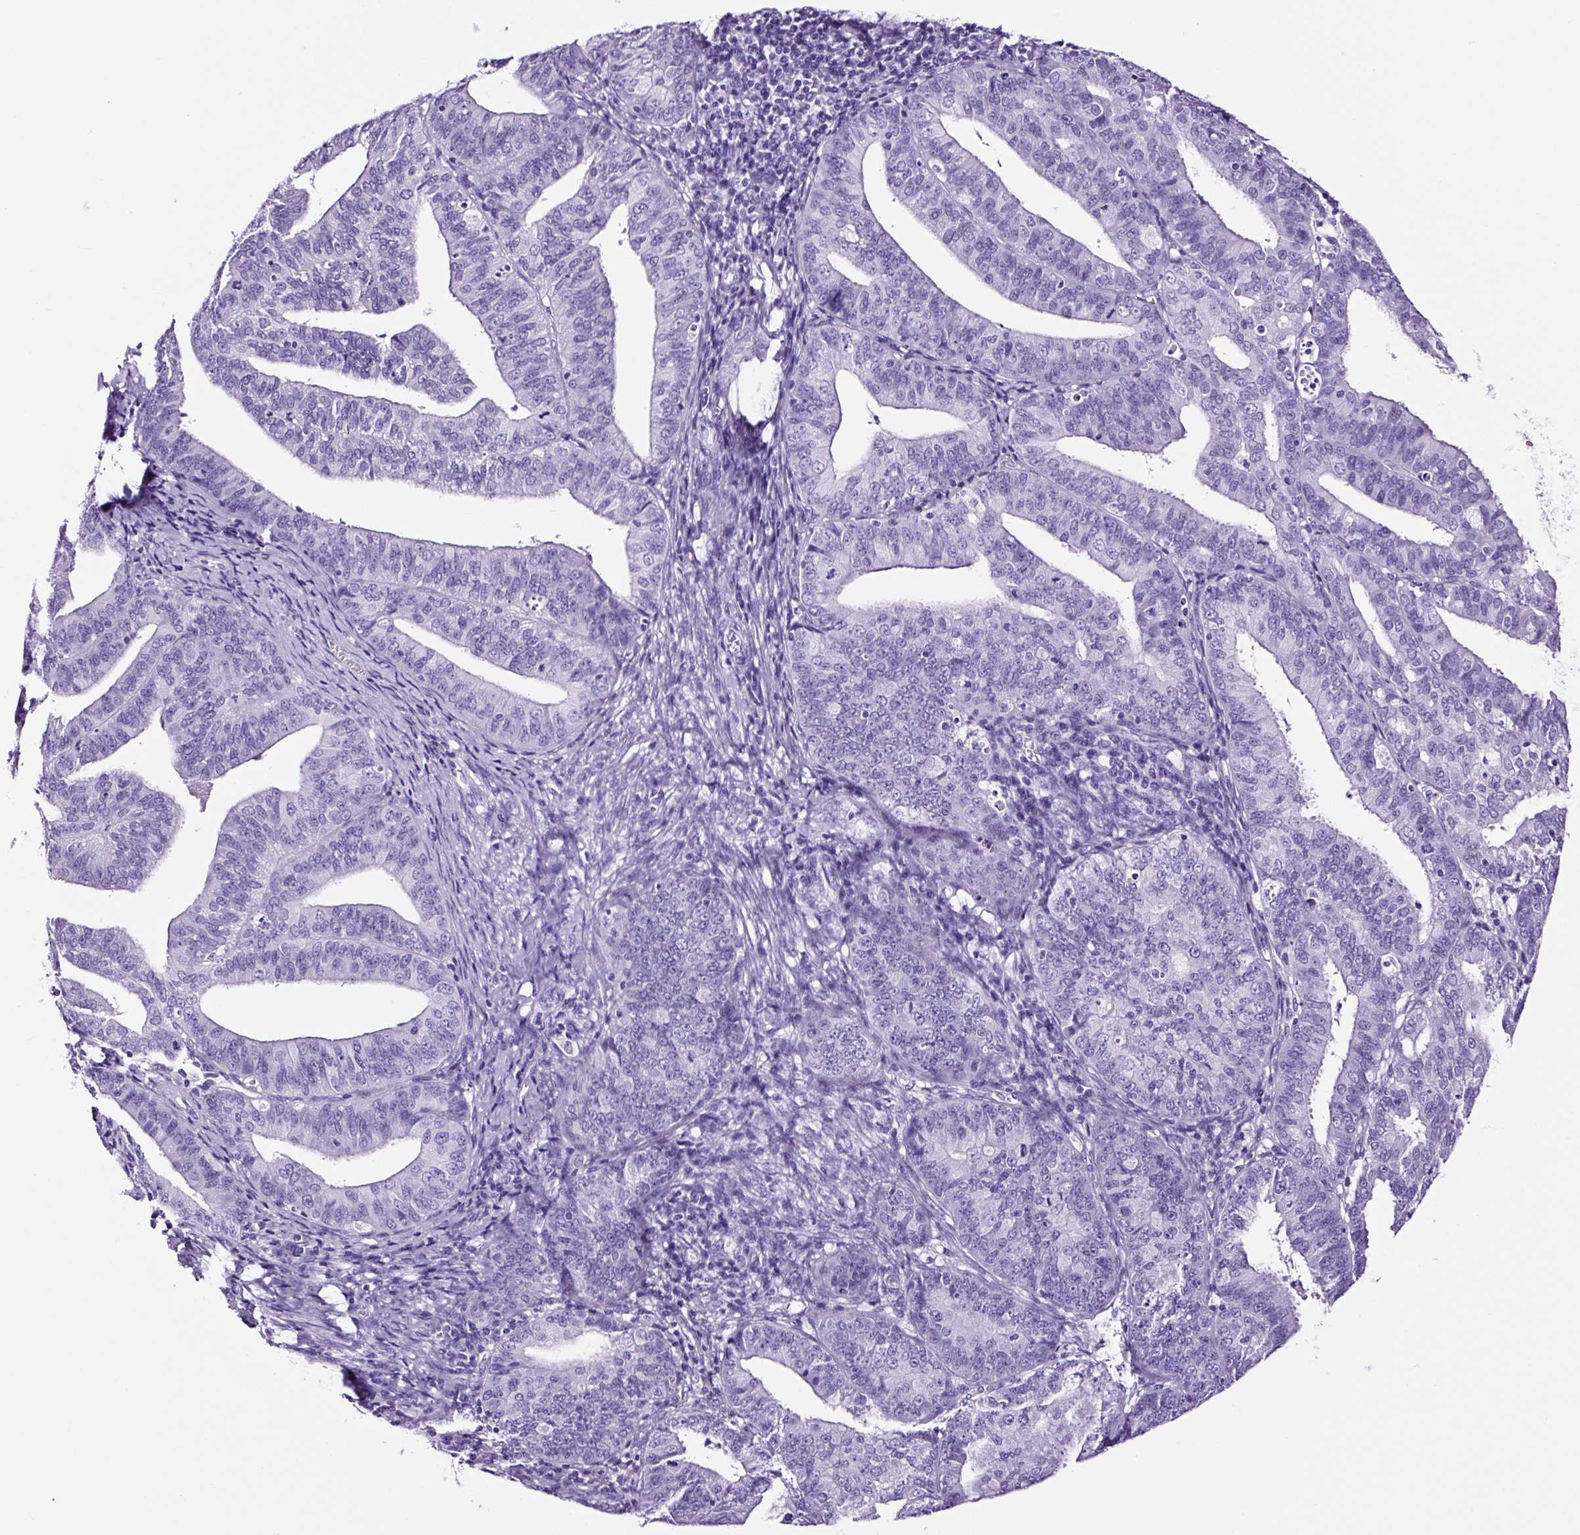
{"staining": {"intensity": "negative", "quantity": "none", "location": "none"}, "tissue": "endometrial cancer", "cell_type": "Tumor cells", "image_type": "cancer", "snomed": [{"axis": "morphology", "description": "Adenocarcinoma, NOS"}, {"axis": "topography", "description": "Endometrium"}], "caption": "High magnification brightfield microscopy of endometrial cancer stained with DAB (3,3'-diaminobenzidine) (brown) and counterstained with hematoxylin (blue): tumor cells show no significant positivity.", "gene": "FBXL7", "patient": {"sex": "female", "age": 73}}